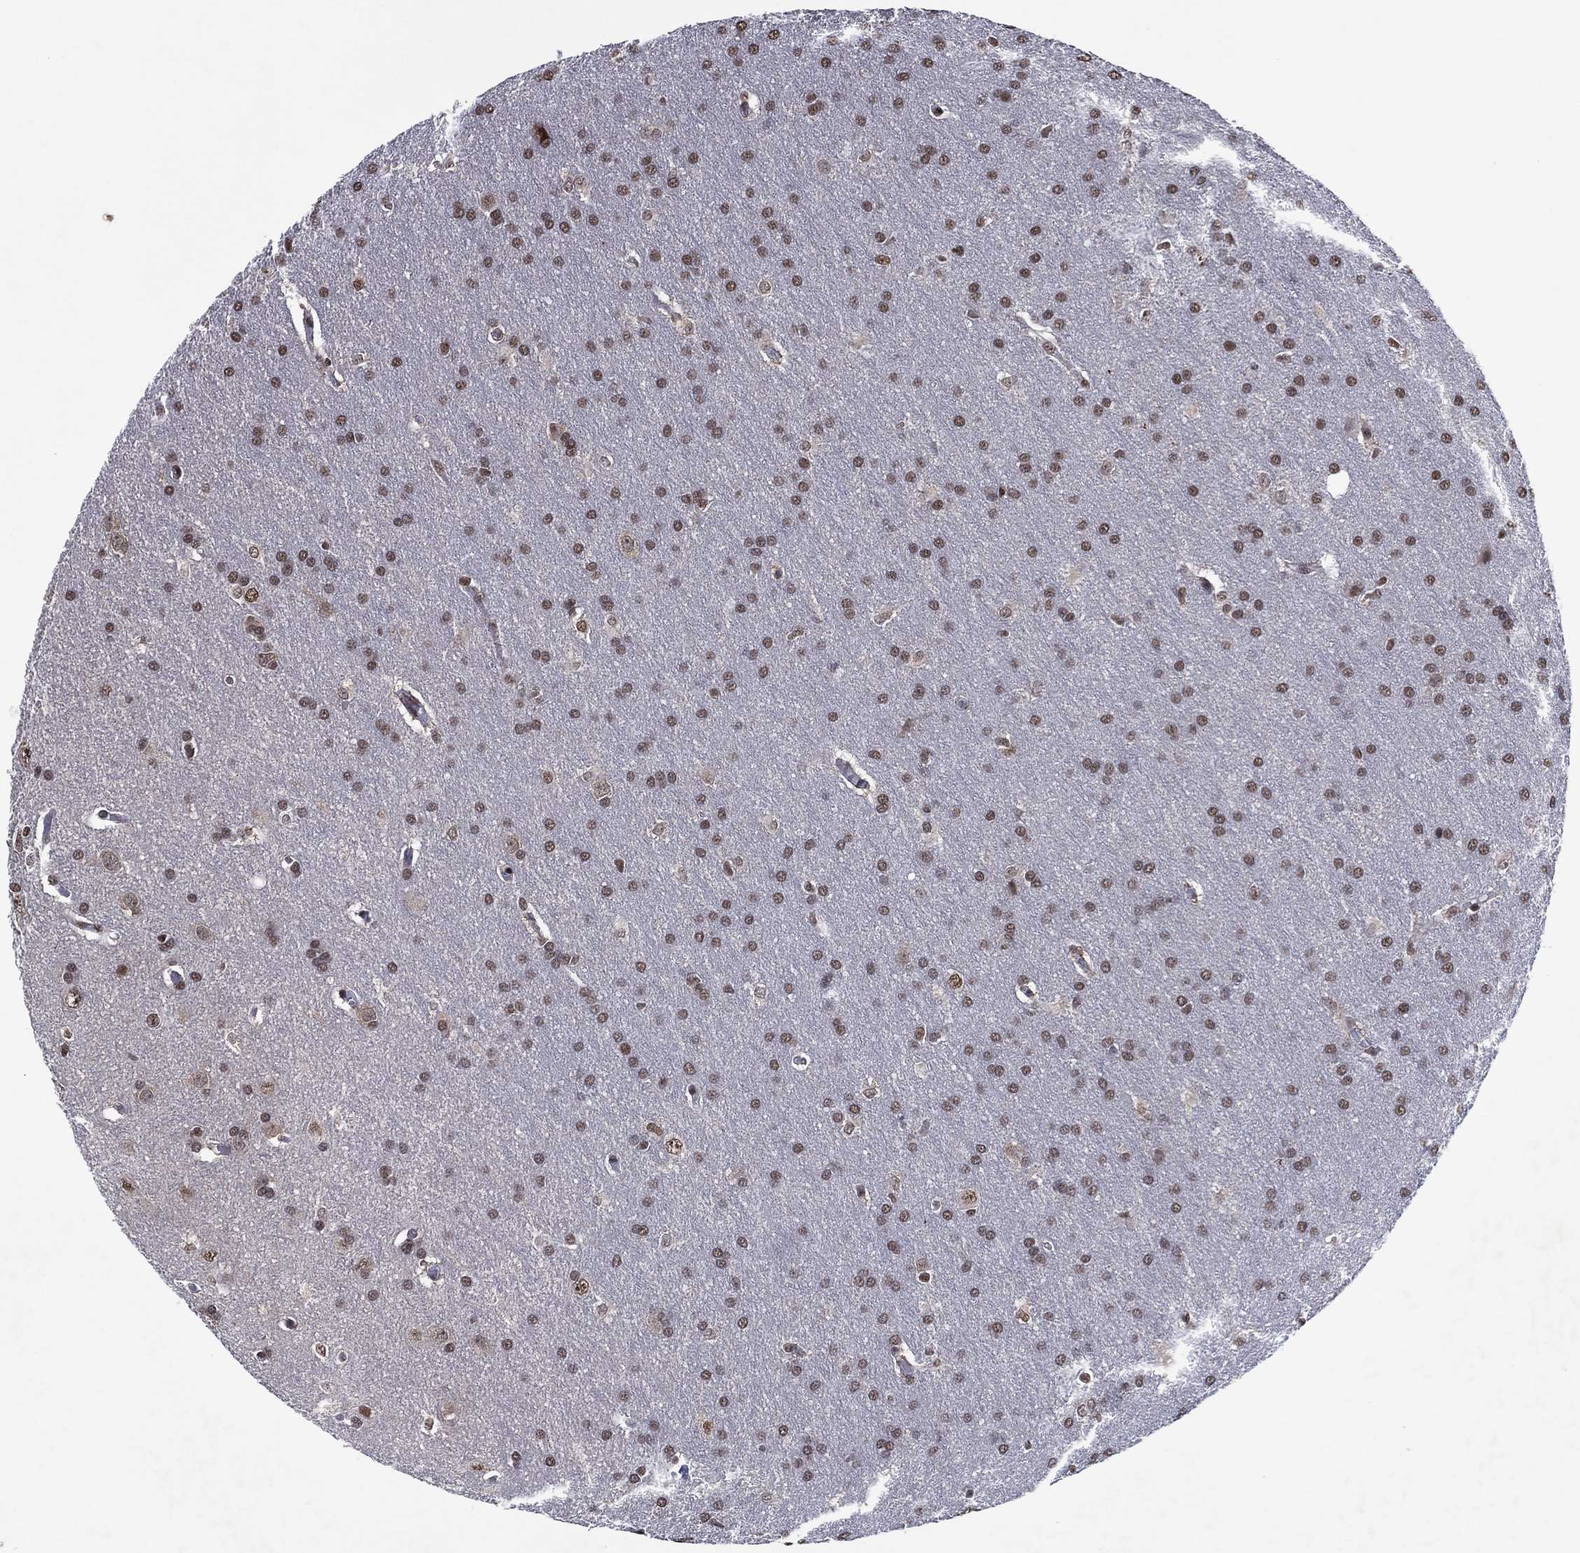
{"staining": {"intensity": "strong", "quantity": "25%-75%", "location": "nuclear"}, "tissue": "glioma", "cell_type": "Tumor cells", "image_type": "cancer", "snomed": [{"axis": "morphology", "description": "Glioma, malignant, Low grade"}, {"axis": "topography", "description": "Brain"}], "caption": "IHC photomicrograph of glioma stained for a protein (brown), which shows high levels of strong nuclear expression in approximately 25%-75% of tumor cells.", "gene": "ZBTB42", "patient": {"sex": "female", "age": 32}}